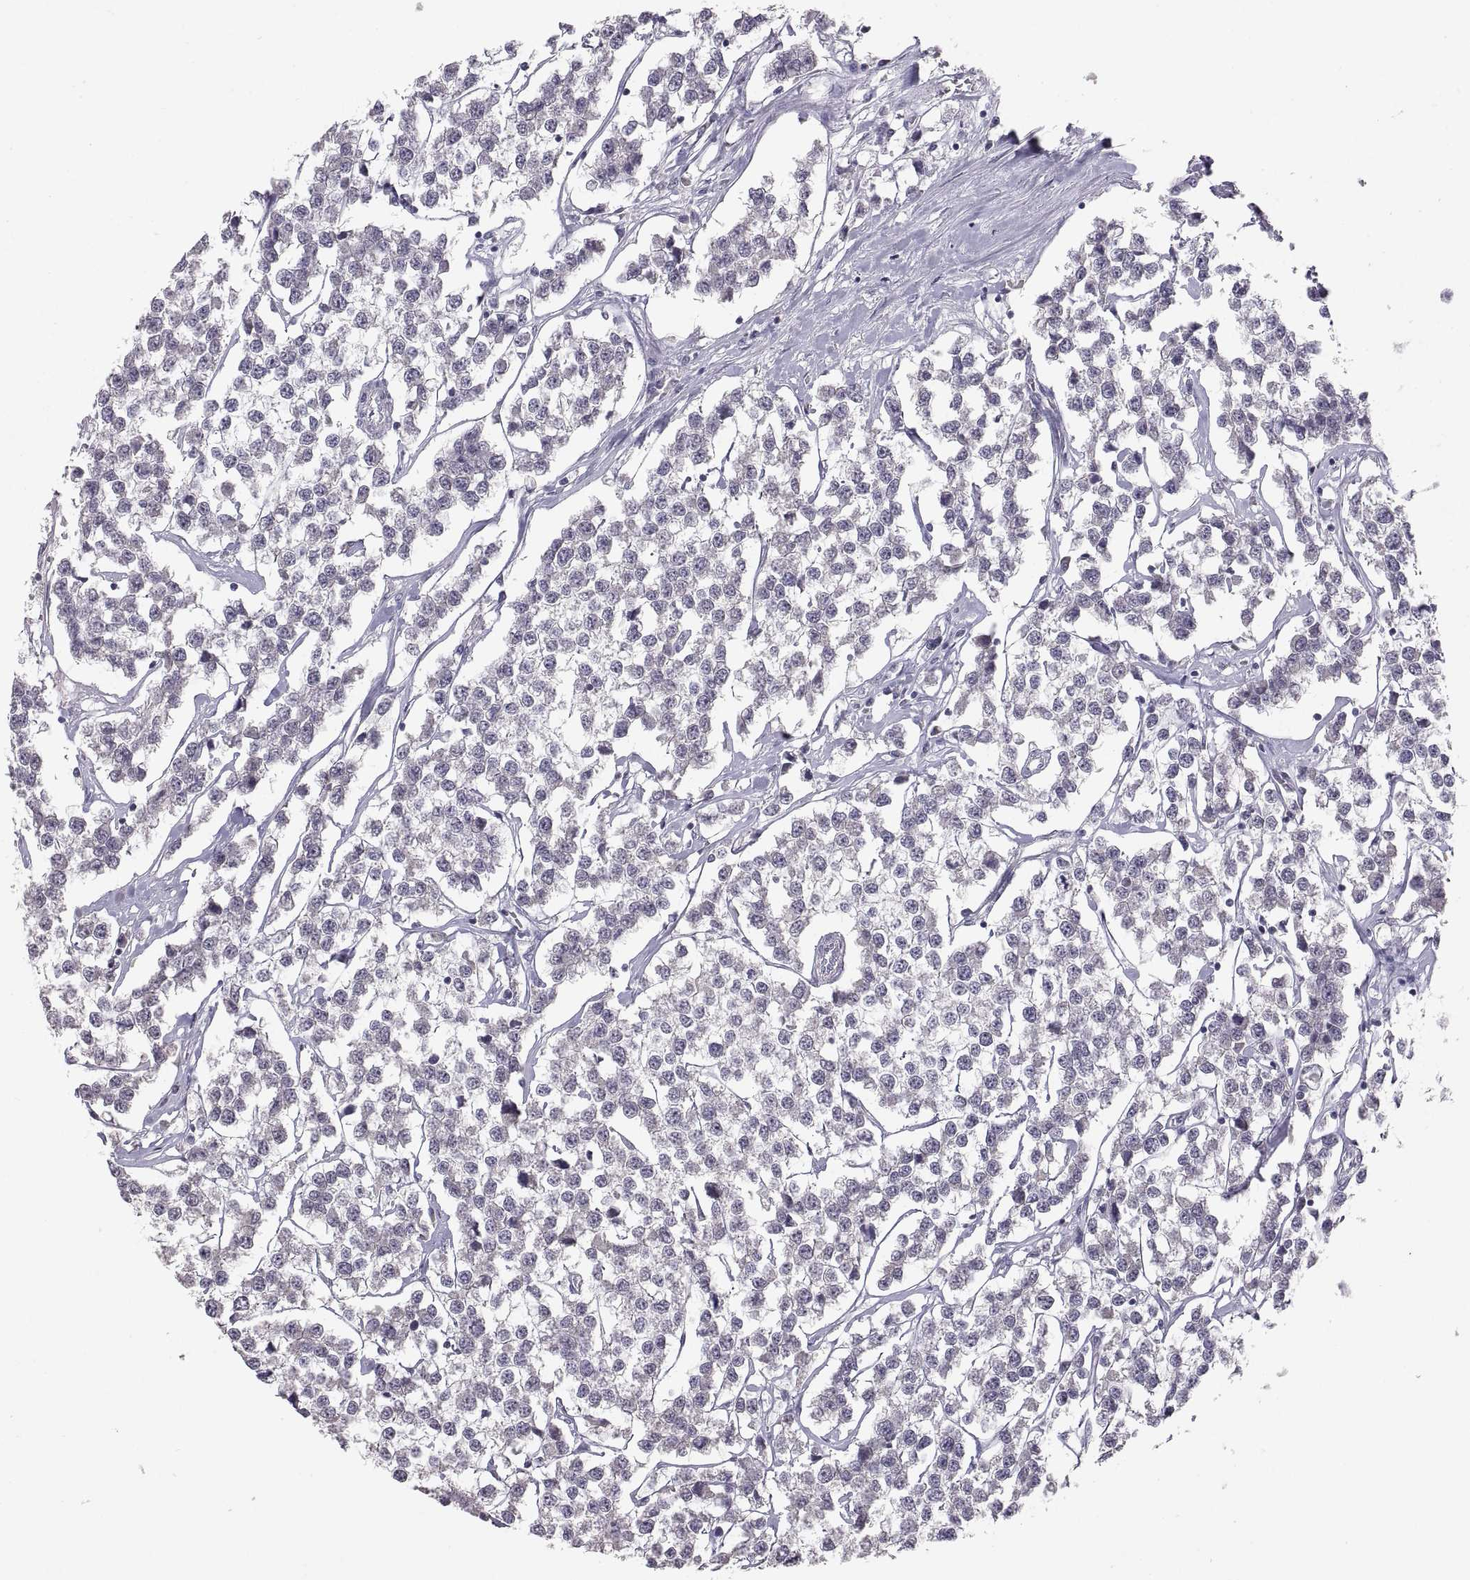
{"staining": {"intensity": "negative", "quantity": "none", "location": "none"}, "tissue": "testis cancer", "cell_type": "Tumor cells", "image_type": "cancer", "snomed": [{"axis": "morphology", "description": "Seminoma, NOS"}, {"axis": "topography", "description": "Testis"}], "caption": "Histopathology image shows no protein positivity in tumor cells of testis cancer (seminoma) tissue. Nuclei are stained in blue.", "gene": "PAX2", "patient": {"sex": "male", "age": 59}}